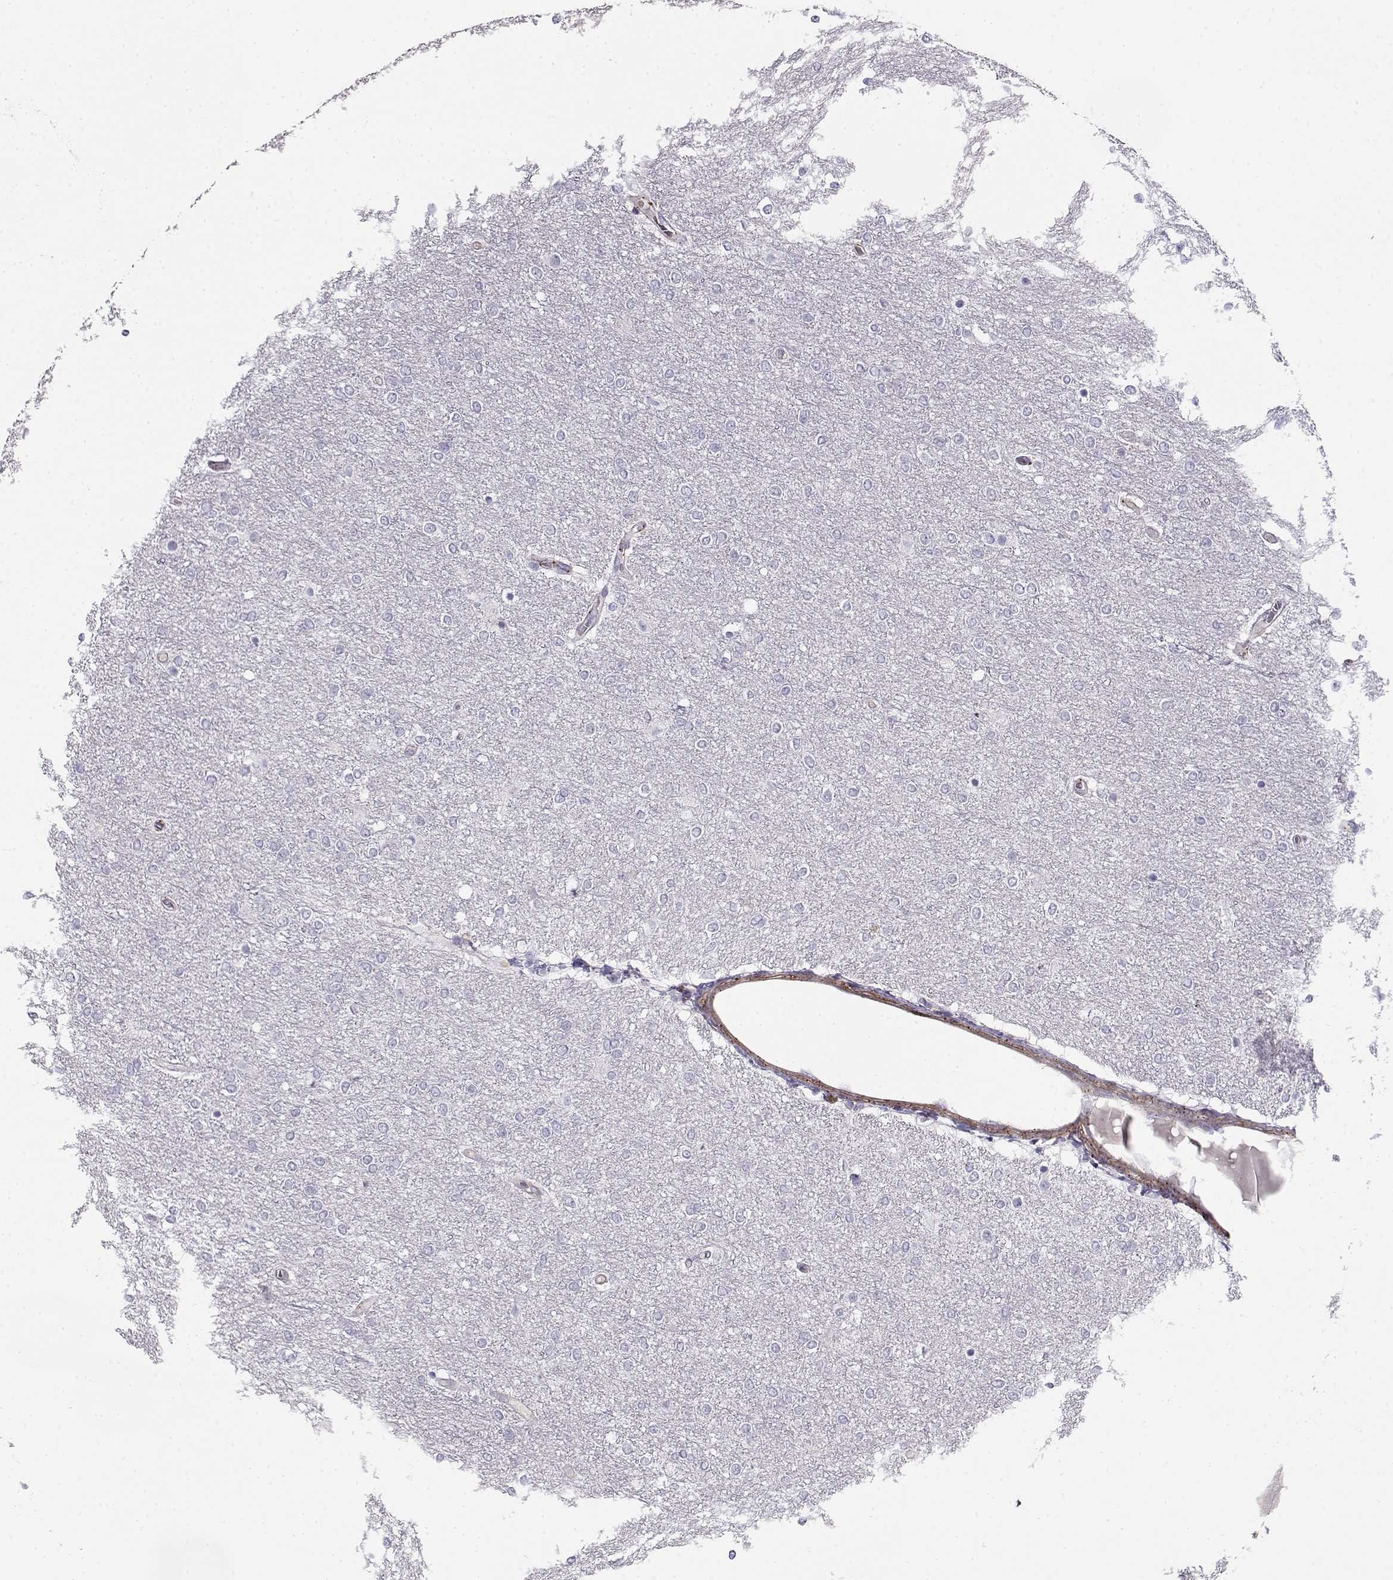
{"staining": {"intensity": "negative", "quantity": "none", "location": "none"}, "tissue": "glioma", "cell_type": "Tumor cells", "image_type": "cancer", "snomed": [{"axis": "morphology", "description": "Glioma, malignant, High grade"}, {"axis": "topography", "description": "Brain"}], "caption": "Tumor cells show no significant positivity in glioma.", "gene": "MYO1A", "patient": {"sex": "female", "age": 61}}